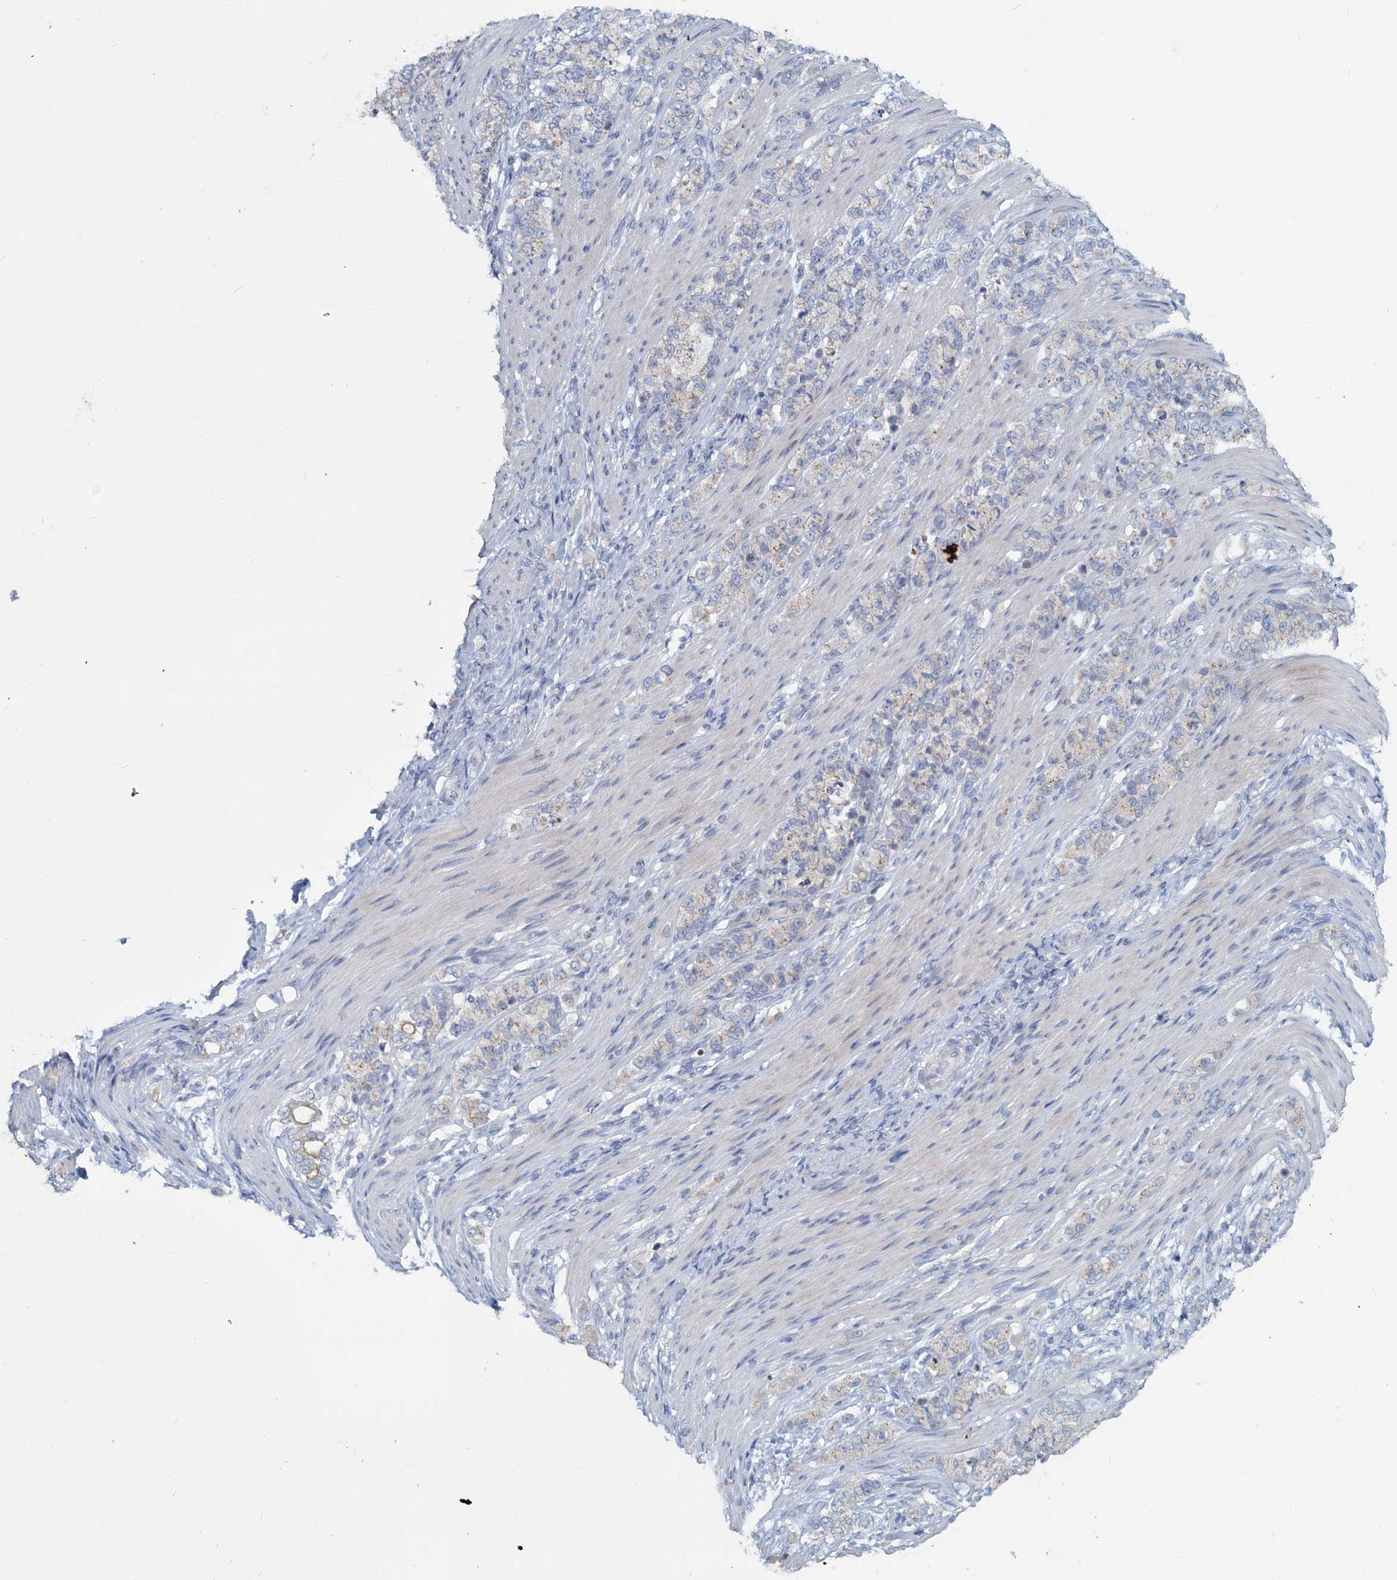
{"staining": {"intensity": "weak", "quantity": "<25%", "location": "cytoplasmic/membranous"}, "tissue": "stomach cancer", "cell_type": "Tumor cells", "image_type": "cancer", "snomed": [{"axis": "morphology", "description": "Adenocarcinoma, NOS"}, {"axis": "topography", "description": "Stomach"}], "caption": "Stomach cancer (adenocarcinoma) was stained to show a protein in brown. There is no significant positivity in tumor cells. (Brightfield microscopy of DAB immunohistochemistry at high magnification).", "gene": "TMX2", "patient": {"sex": "female", "age": 79}}